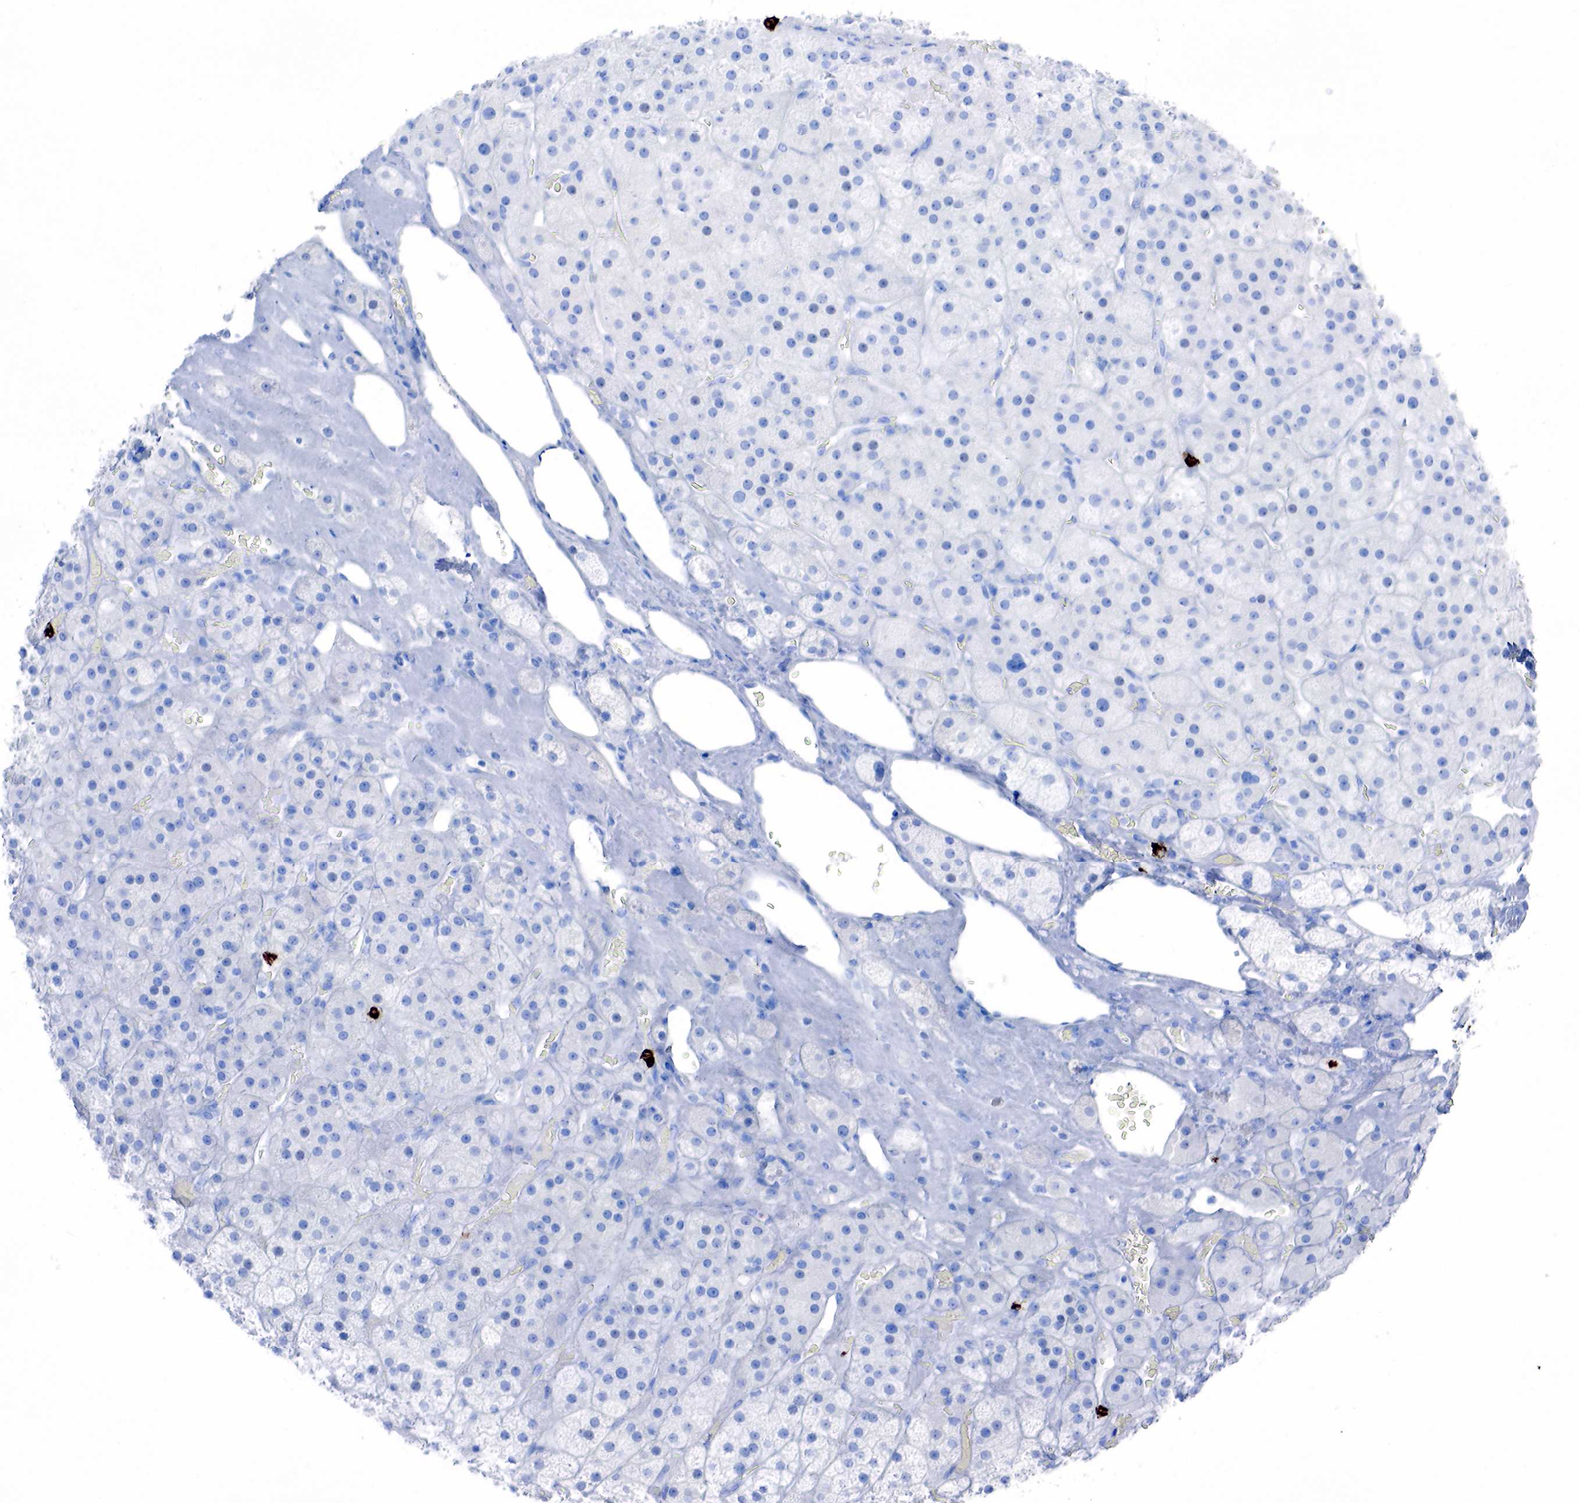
{"staining": {"intensity": "negative", "quantity": "none", "location": "none"}, "tissue": "adrenal gland", "cell_type": "Glandular cells", "image_type": "normal", "snomed": [{"axis": "morphology", "description": "Normal tissue, NOS"}, {"axis": "topography", "description": "Adrenal gland"}], "caption": "This is a image of IHC staining of benign adrenal gland, which shows no staining in glandular cells.", "gene": "FUT4", "patient": {"sex": "male", "age": 57}}